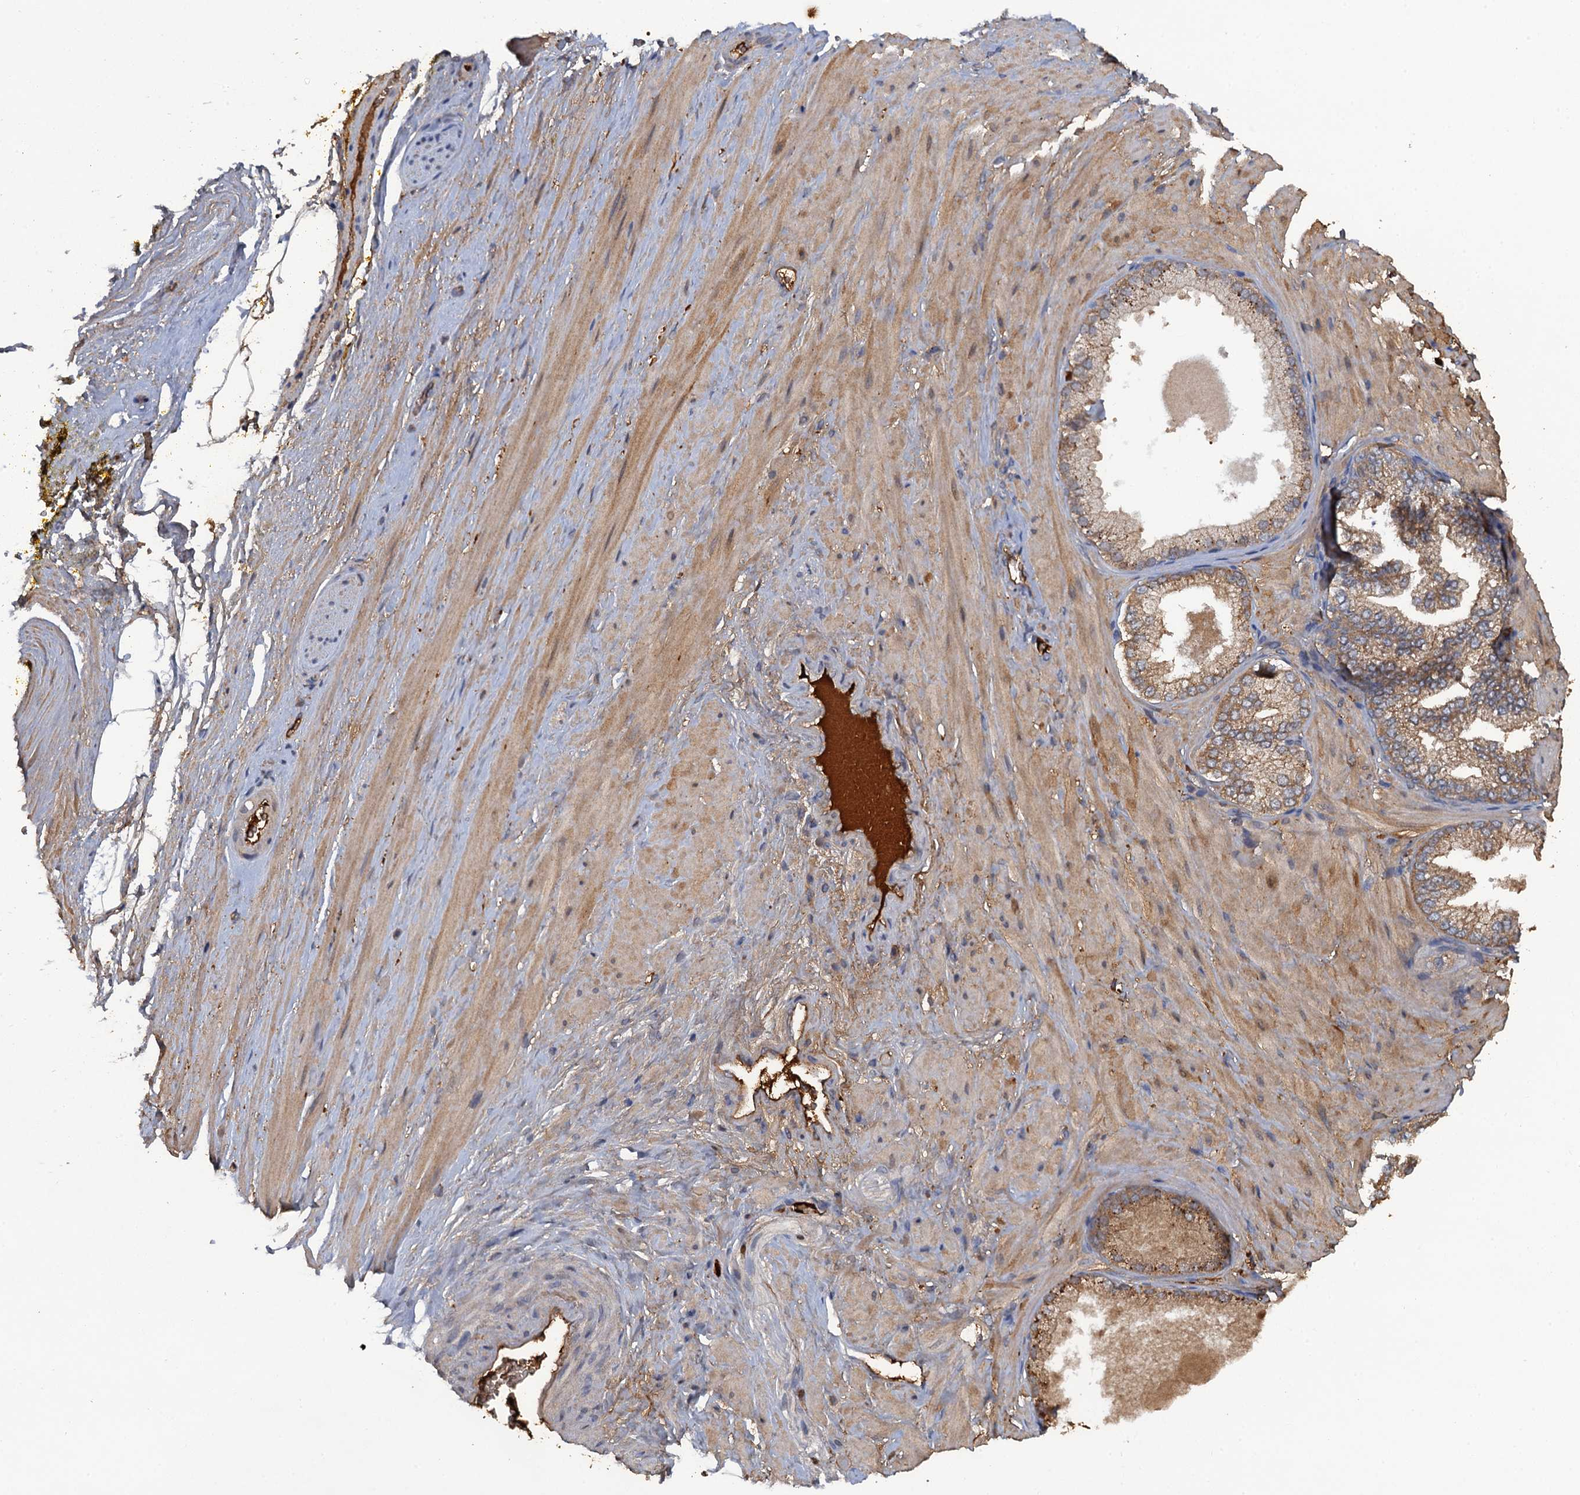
{"staining": {"intensity": "moderate", "quantity": "25%-75%", "location": "cytoplasmic/membranous"}, "tissue": "adipose tissue", "cell_type": "Adipocytes", "image_type": "normal", "snomed": [{"axis": "morphology", "description": "Normal tissue, NOS"}, {"axis": "morphology", "description": "Adenocarcinoma, Low grade"}, {"axis": "topography", "description": "Prostate"}, {"axis": "topography", "description": "Peripheral nerve tissue"}], "caption": "Immunohistochemistry (IHC) image of benign adipose tissue stained for a protein (brown), which exhibits medium levels of moderate cytoplasmic/membranous expression in approximately 25%-75% of adipocytes.", "gene": "HAPLN3", "patient": {"sex": "male", "age": 63}}